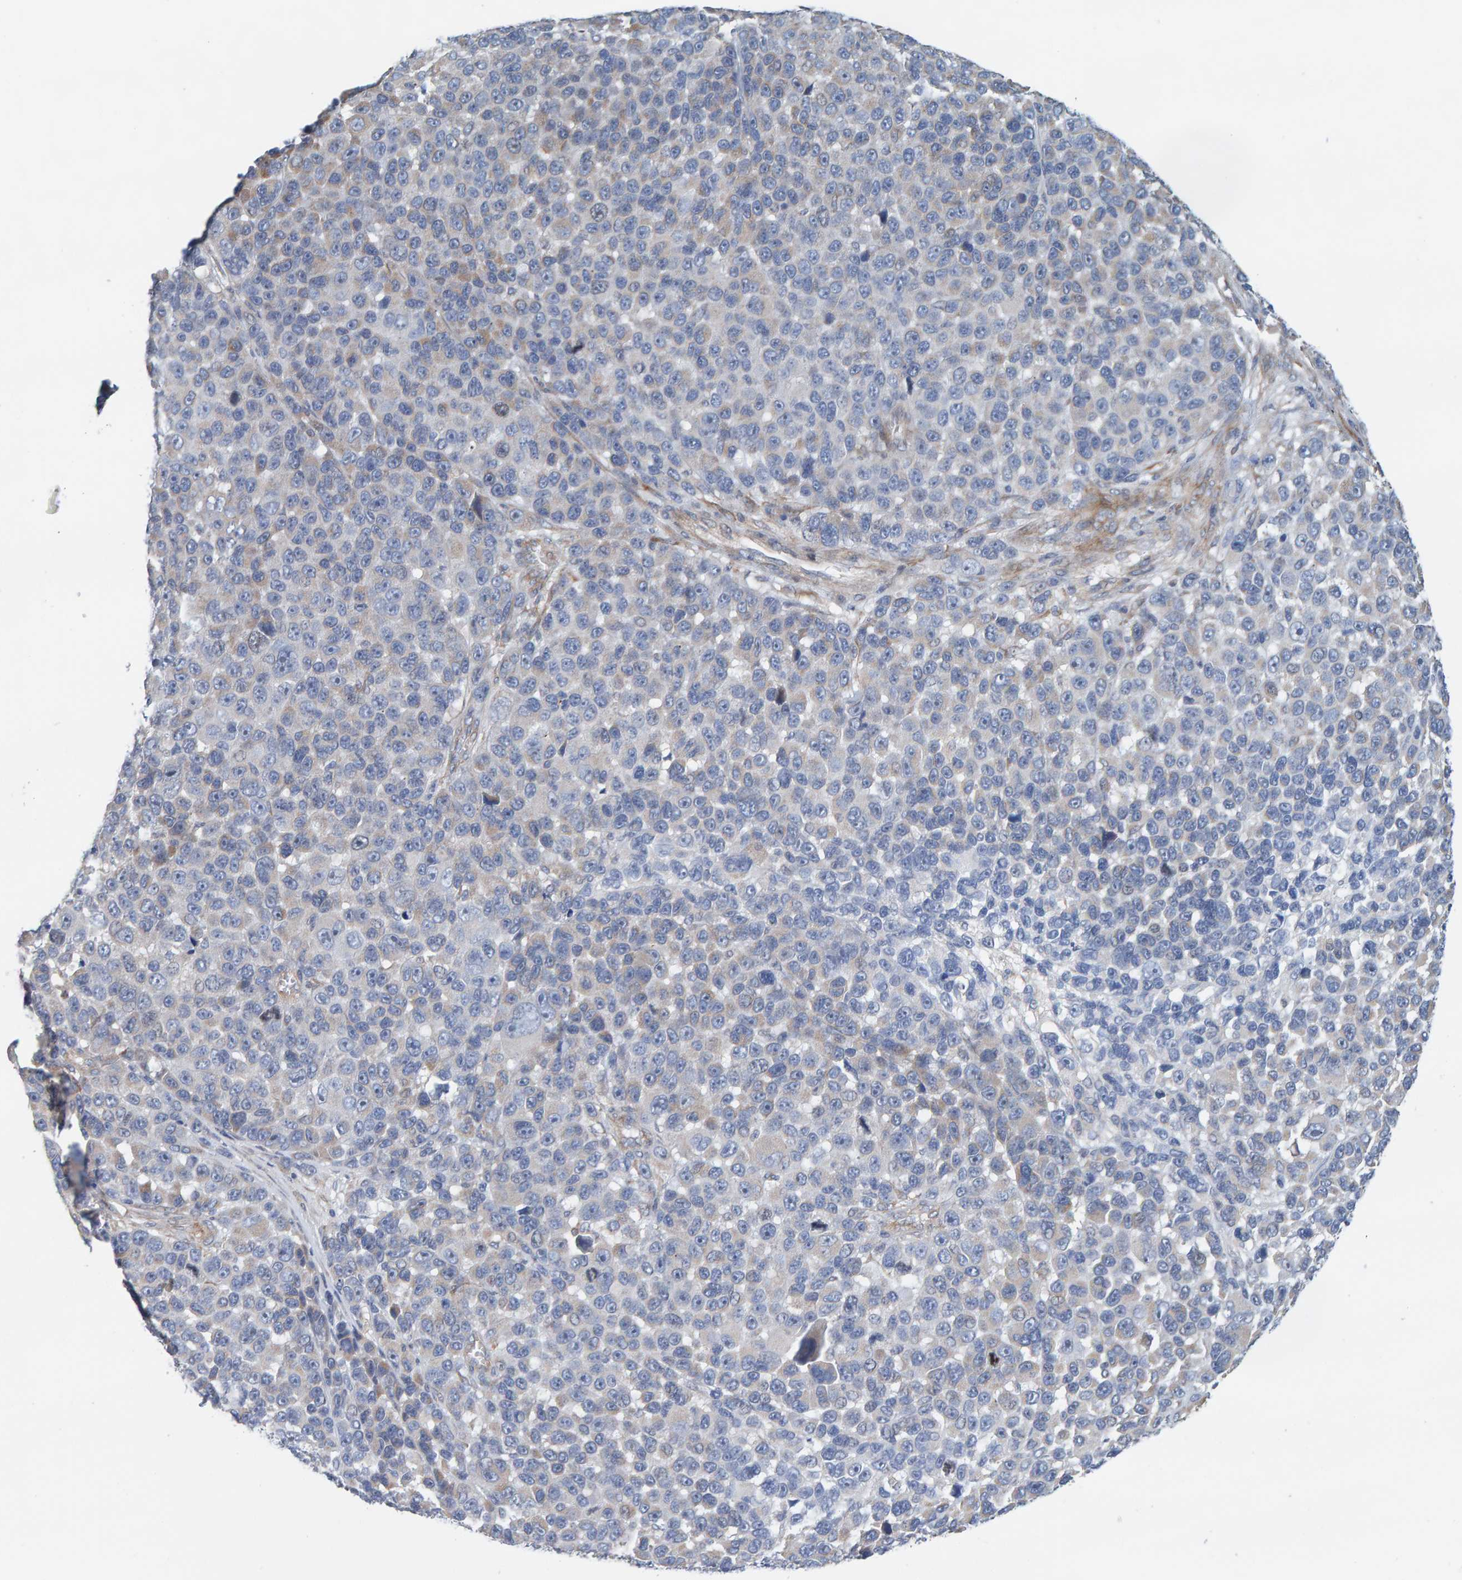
{"staining": {"intensity": "negative", "quantity": "none", "location": "none"}, "tissue": "melanoma", "cell_type": "Tumor cells", "image_type": "cancer", "snomed": [{"axis": "morphology", "description": "Malignant melanoma, NOS"}, {"axis": "topography", "description": "Skin"}], "caption": "This is a micrograph of immunohistochemistry (IHC) staining of malignant melanoma, which shows no positivity in tumor cells. (DAB immunohistochemistry (IHC), high magnification).", "gene": "RGP1", "patient": {"sex": "male", "age": 53}}